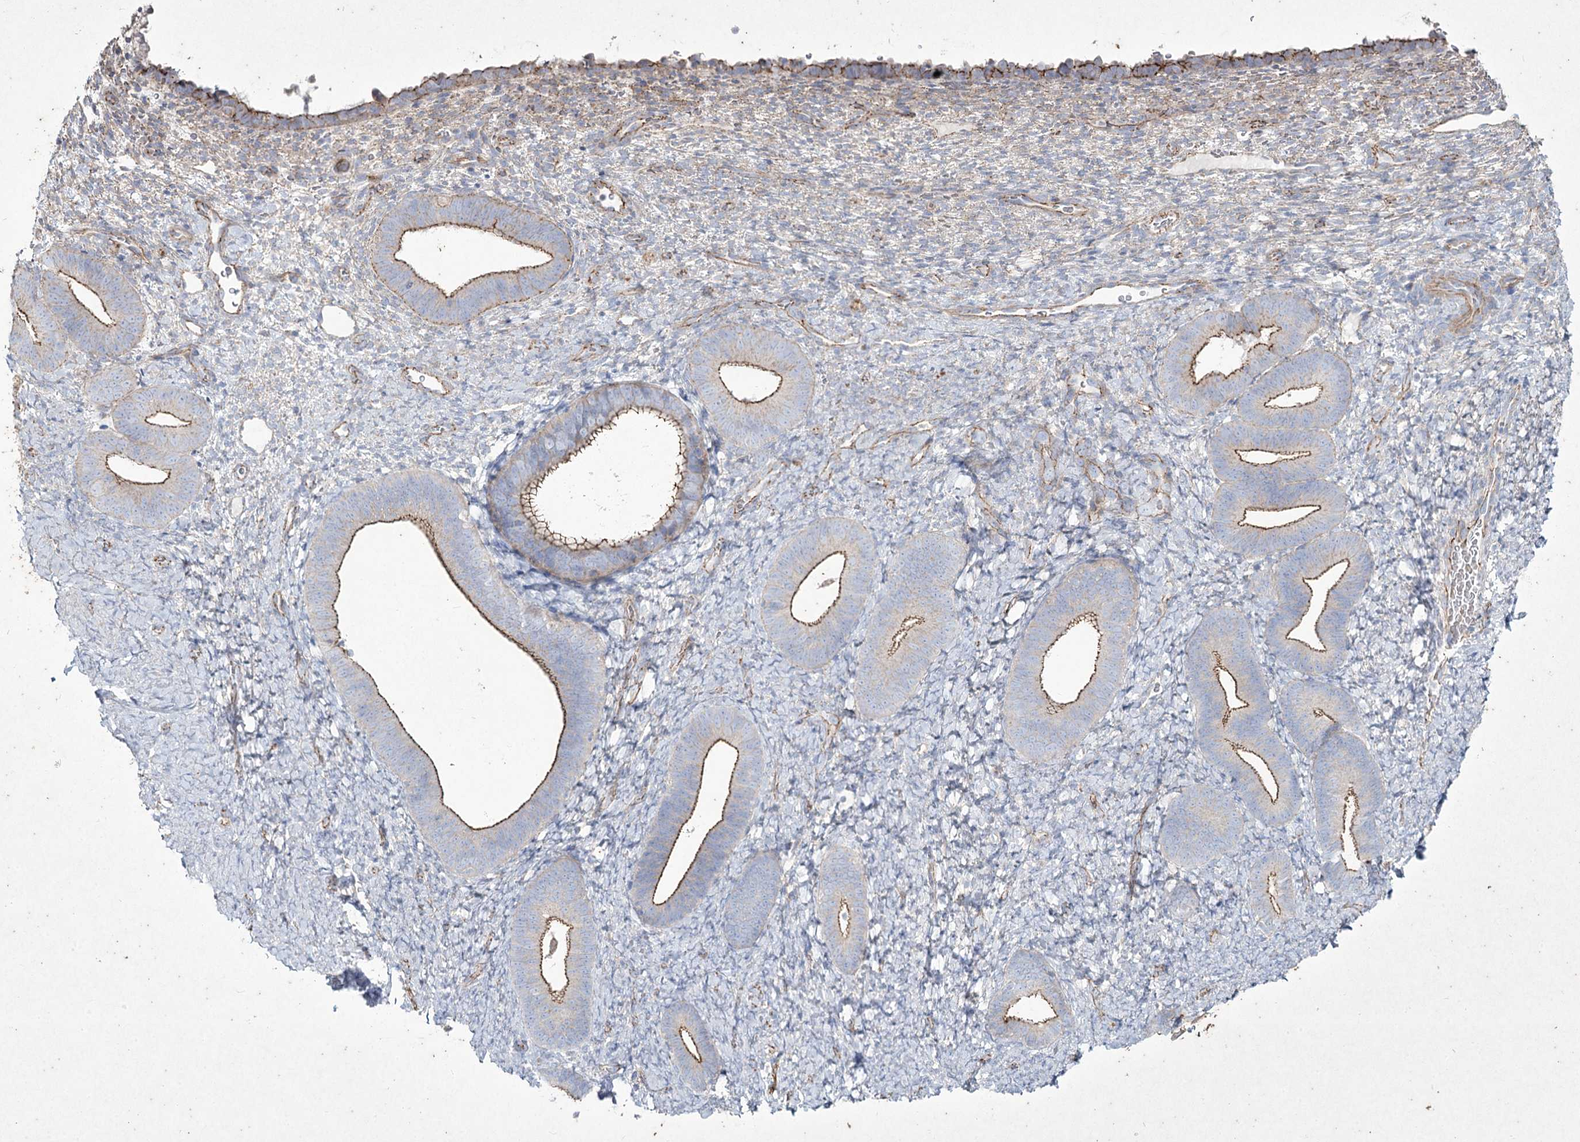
{"staining": {"intensity": "negative", "quantity": "none", "location": "none"}, "tissue": "endometrium", "cell_type": "Cells in endometrial stroma", "image_type": "normal", "snomed": [{"axis": "morphology", "description": "Normal tissue, NOS"}, {"axis": "topography", "description": "Endometrium"}], "caption": "Cells in endometrial stroma show no significant protein staining in normal endometrium. (Stains: DAB IHC with hematoxylin counter stain, Microscopy: brightfield microscopy at high magnification).", "gene": "LDLRAD3", "patient": {"sex": "female", "age": 65}}